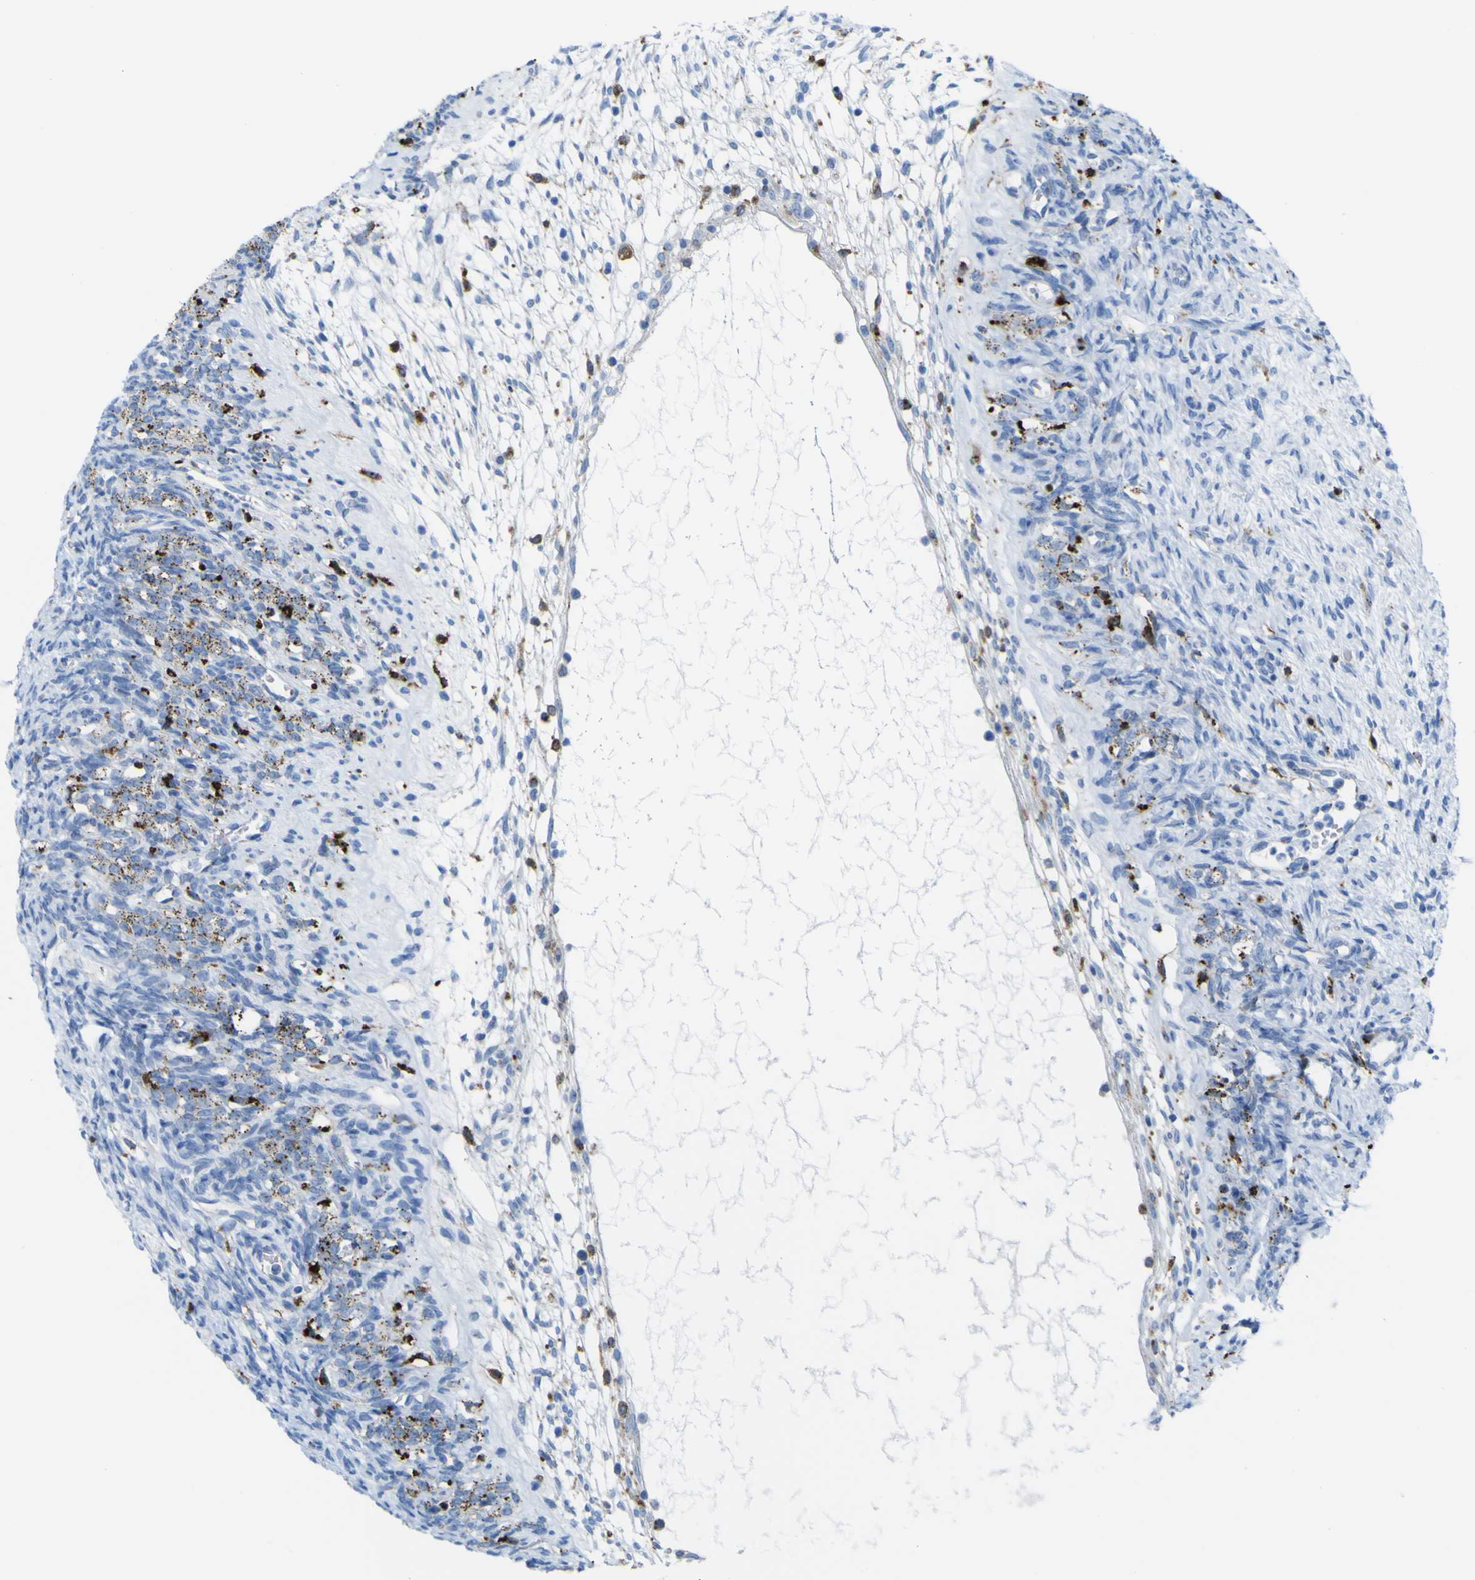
{"staining": {"intensity": "strong", "quantity": "<25%", "location": "cytoplasmic/membranous"}, "tissue": "ovary", "cell_type": "Ovarian stroma cells", "image_type": "normal", "snomed": [{"axis": "morphology", "description": "Normal tissue, NOS"}, {"axis": "topography", "description": "Ovary"}], "caption": "A micrograph showing strong cytoplasmic/membranous staining in about <25% of ovarian stroma cells in normal ovary, as visualized by brown immunohistochemical staining.", "gene": "PLD3", "patient": {"sex": "female", "age": 33}}